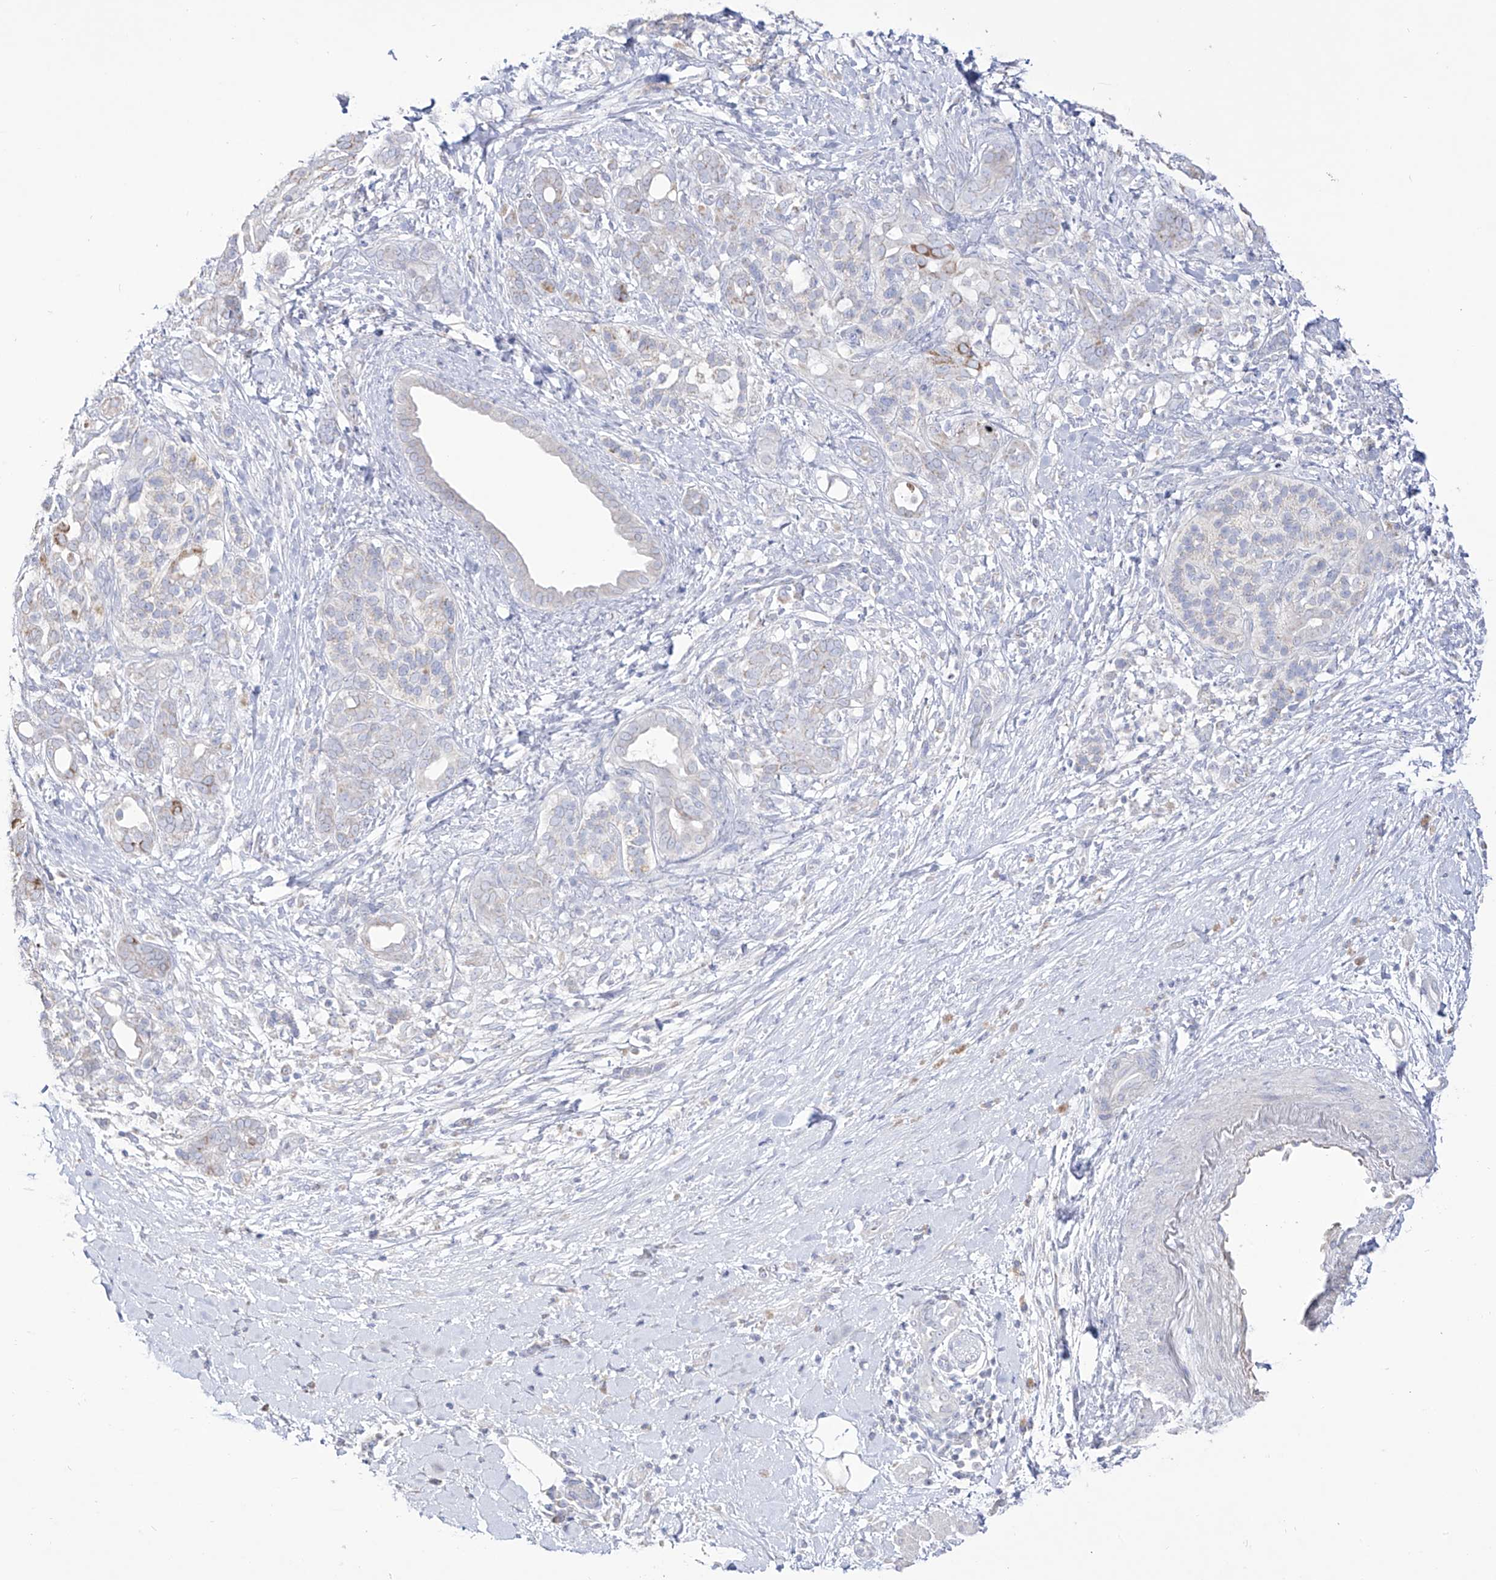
{"staining": {"intensity": "negative", "quantity": "none", "location": "none"}, "tissue": "pancreatic cancer", "cell_type": "Tumor cells", "image_type": "cancer", "snomed": [{"axis": "morphology", "description": "Adenocarcinoma, NOS"}, {"axis": "topography", "description": "Pancreas"}], "caption": "This micrograph is of pancreatic cancer (adenocarcinoma) stained with IHC to label a protein in brown with the nuclei are counter-stained blue. There is no staining in tumor cells.", "gene": "RCHY1", "patient": {"sex": "male", "age": 58}}